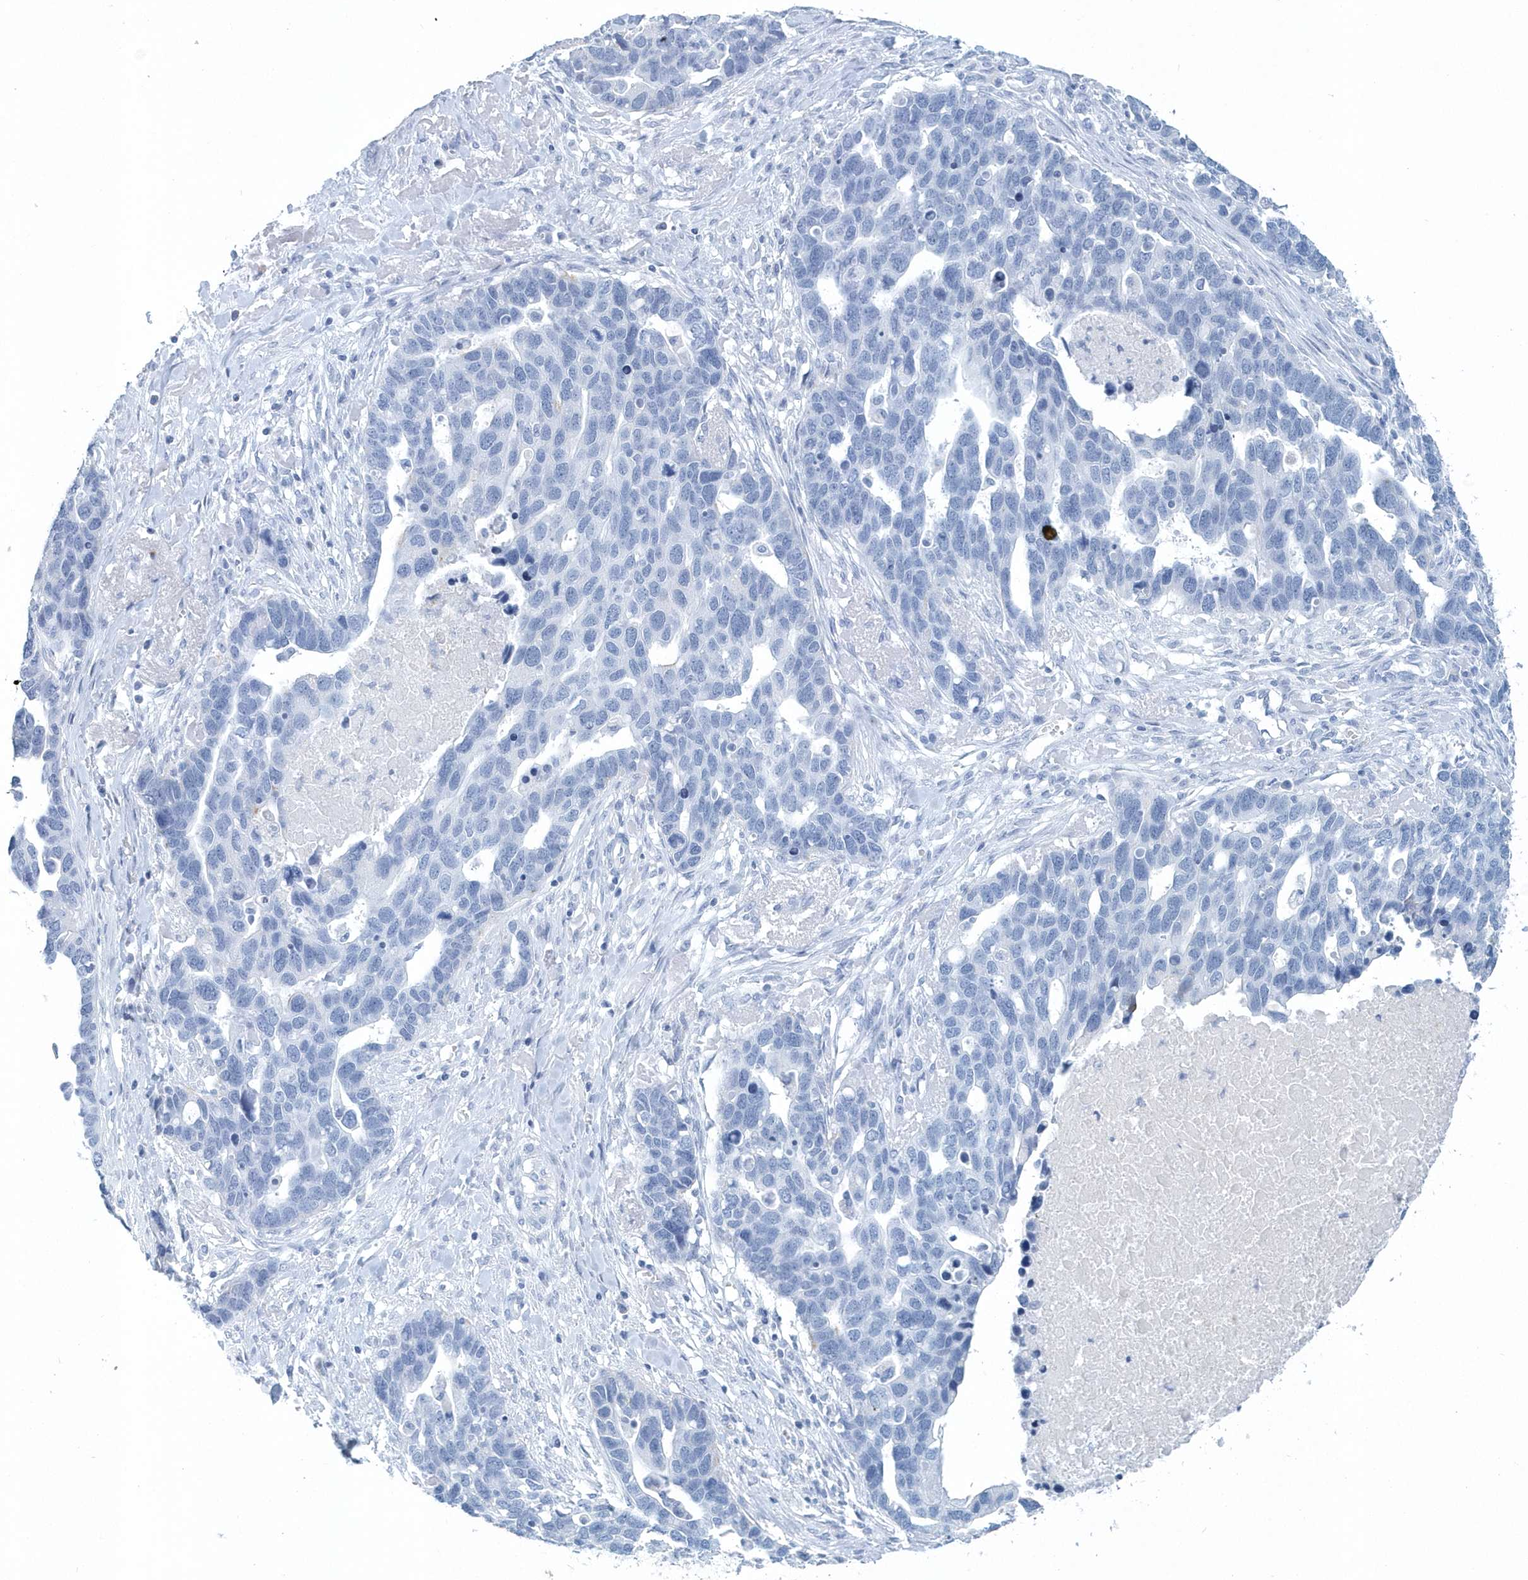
{"staining": {"intensity": "negative", "quantity": "none", "location": "none"}, "tissue": "ovarian cancer", "cell_type": "Tumor cells", "image_type": "cancer", "snomed": [{"axis": "morphology", "description": "Cystadenocarcinoma, serous, NOS"}, {"axis": "topography", "description": "Ovary"}], "caption": "A histopathology image of serous cystadenocarcinoma (ovarian) stained for a protein exhibits no brown staining in tumor cells.", "gene": "PTPRO", "patient": {"sex": "female", "age": 54}}